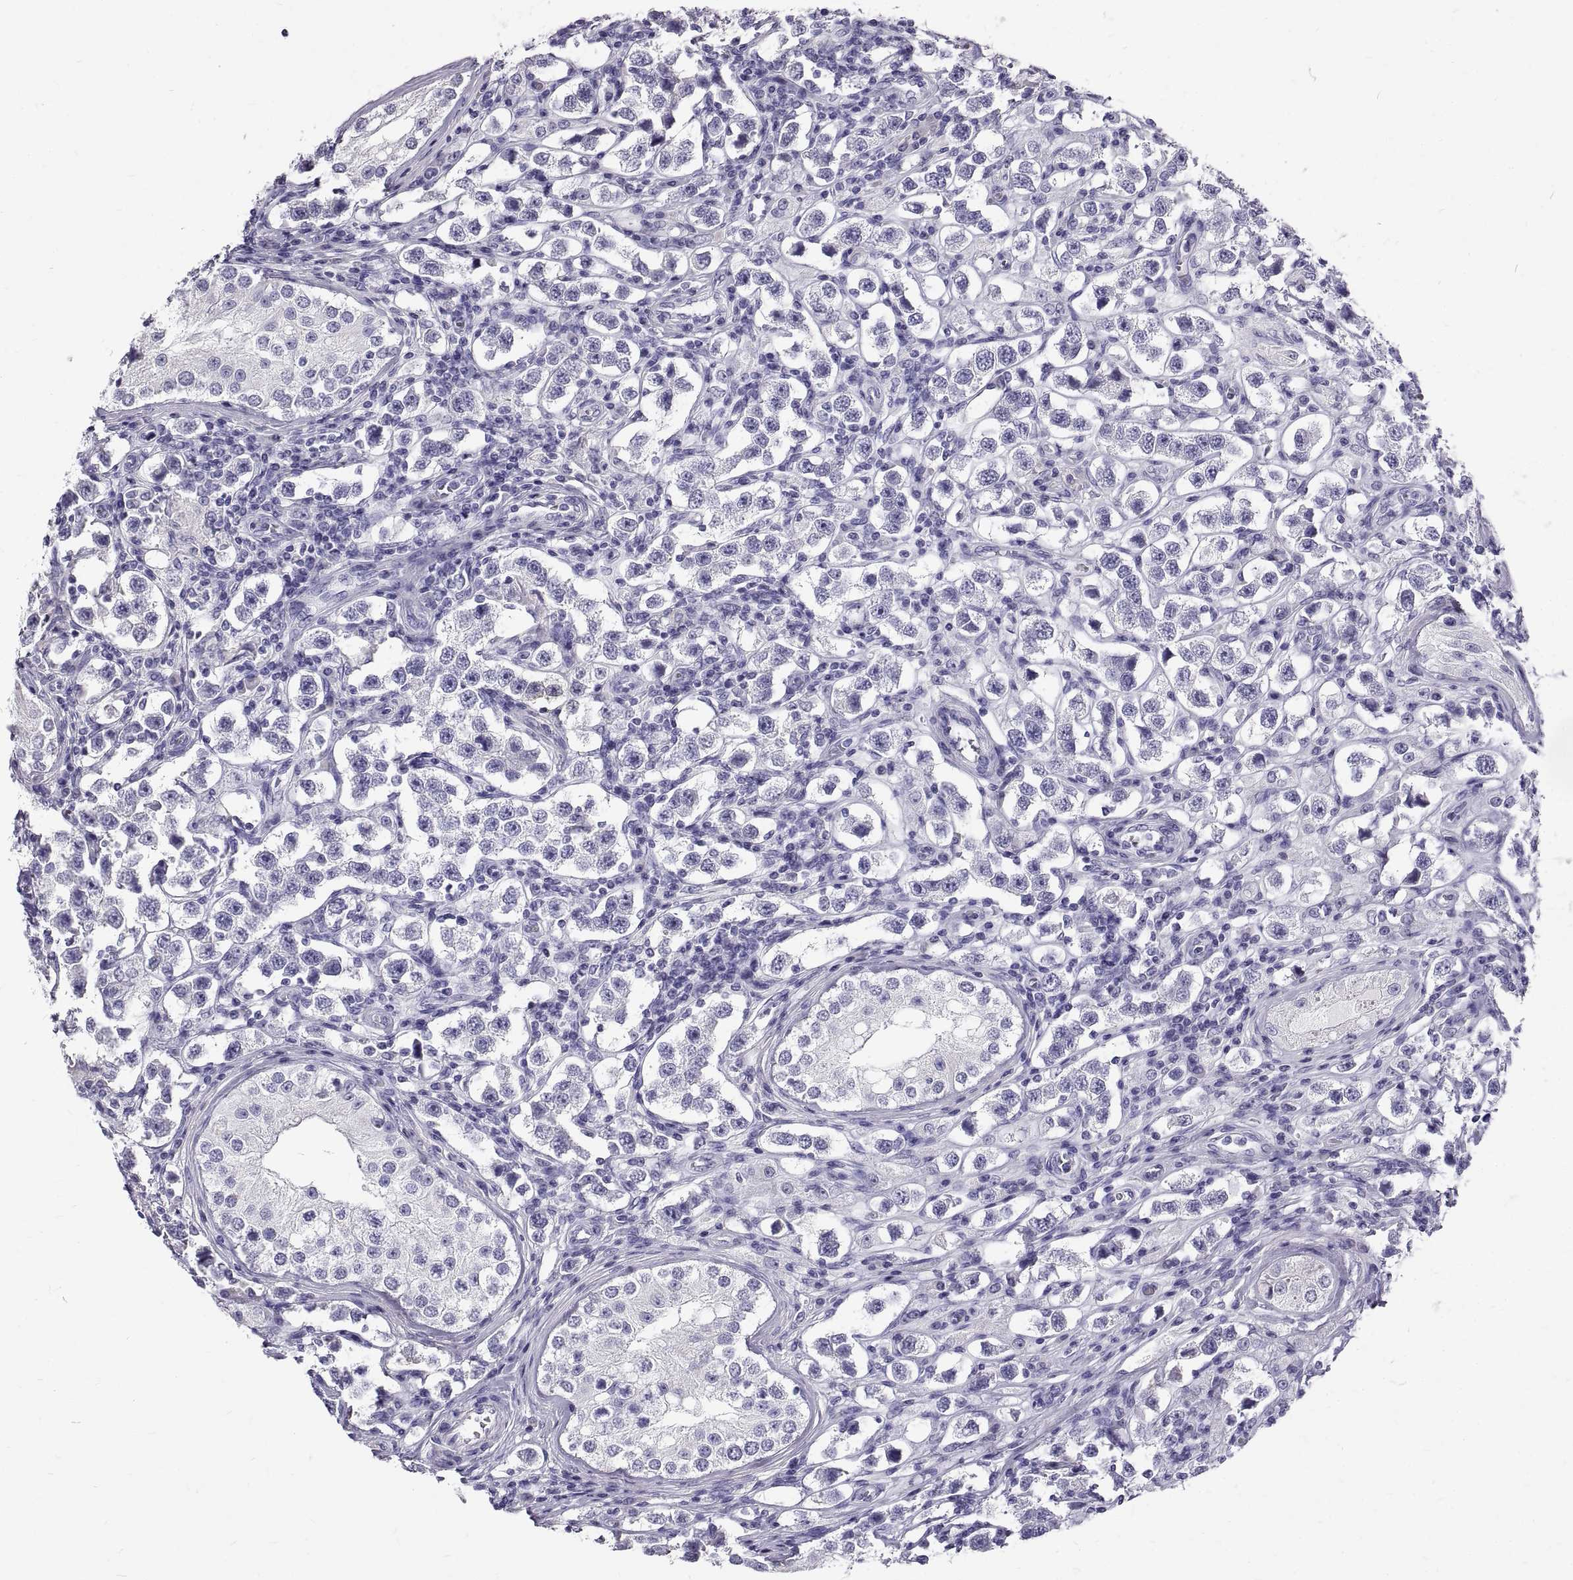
{"staining": {"intensity": "negative", "quantity": "none", "location": "none"}, "tissue": "testis cancer", "cell_type": "Tumor cells", "image_type": "cancer", "snomed": [{"axis": "morphology", "description": "Seminoma, NOS"}, {"axis": "topography", "description": "Testis"}], "caption": "Immunohistochemical staining of testis cancer (seminoma) shows no significant staining in tumor cells. Brightfield microscopy of IHC stained with DAB (3,3'-diaminobenzidine) (brown) and hematoxylin (blue), captured at high magnification.", "gene": "GNG12", "patient": {"sex": "male", "age": 37}}